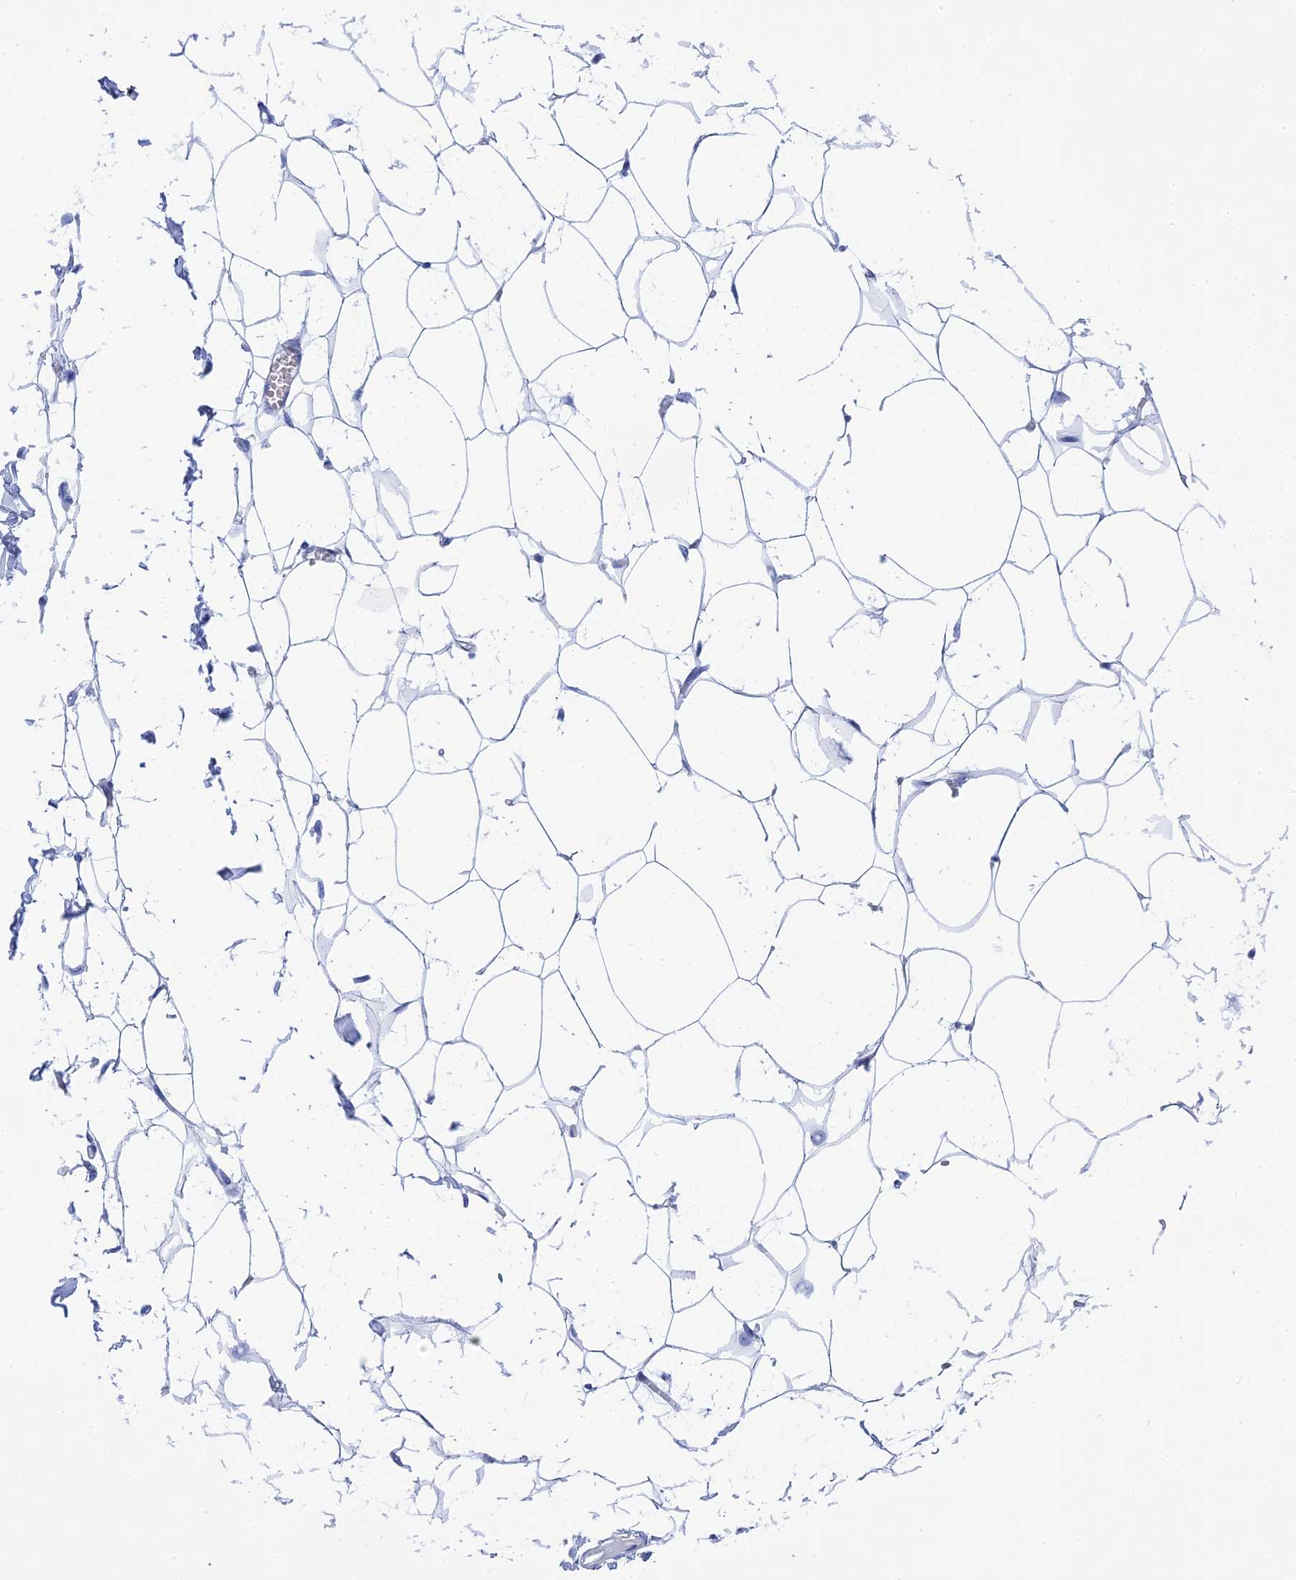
{"staining": {"intensity": "negative", "quantity": "none", "location": "none"}, "tissue": "breast", "cell_type": "Adipocytes", "image_type": "normal", "snomed": [{"axis": "morphology", "description": "Normal tissue, NOS"}, {"axis": "topography", "description": "Breast"}], "caption": "DAB (3,3'-diaminobenzidine) immunohistochemical staining of normal human breast demonstrates no significant positivity in adipocytes.", "gene": "TEX101", "patient": {"sex": "female", "age": 27}}